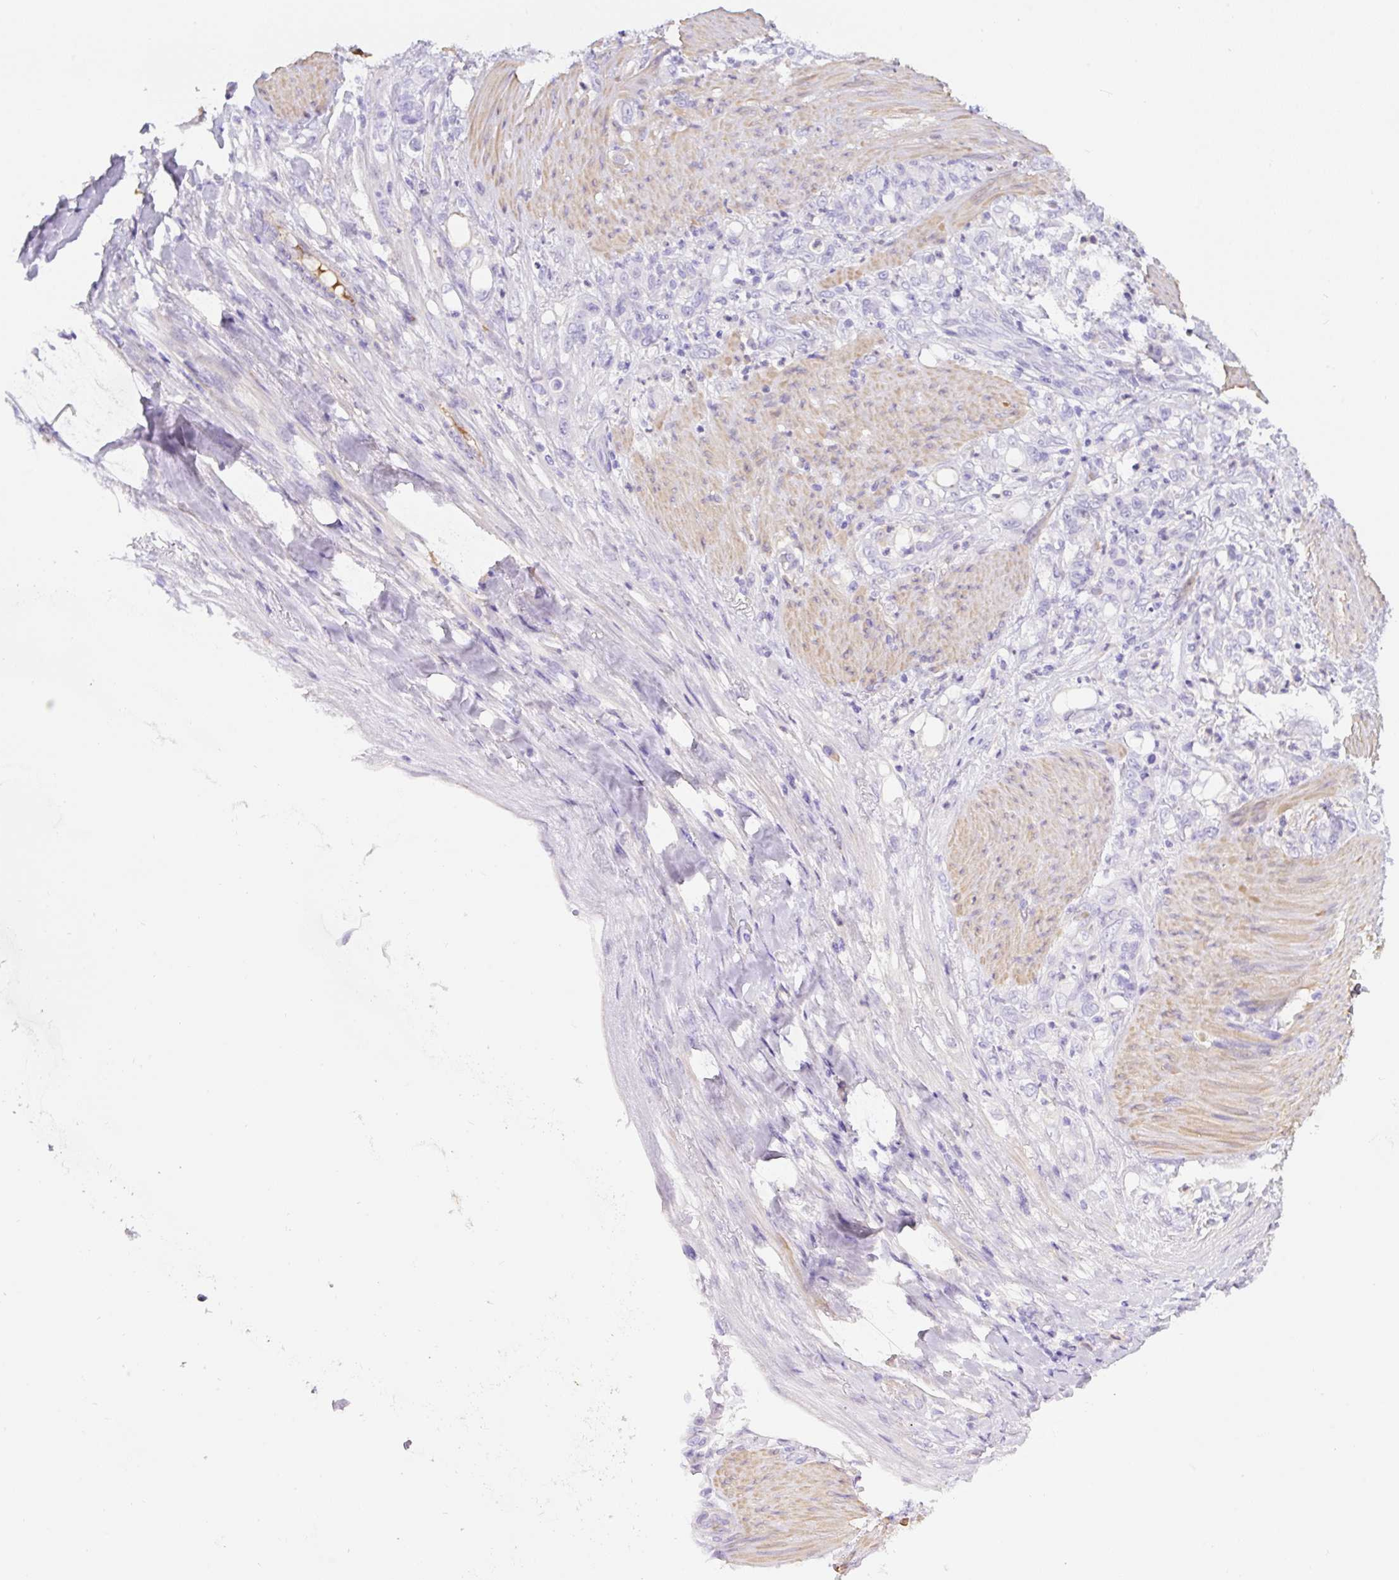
{"staining": {"intensity": "negative", "quantity": "none", "location": "none"}, "tissue": "stomach cancer", "cell_type": "Tumor cells", "image_type": "cancer", "snomed": [{"axis": "morphology", "description": "Adenocarcinoma, NOS"}, {"axis": "topography", "description": "Stomach"}], "caption": "An immunohistochemistry (IHC) image of stomach adenocarcinoma is shown. There is no staining in tumor cells of stomach adenocarcinoma.", "gene": "TDRD15", "patient": {"sex": "female", "age": 79}}